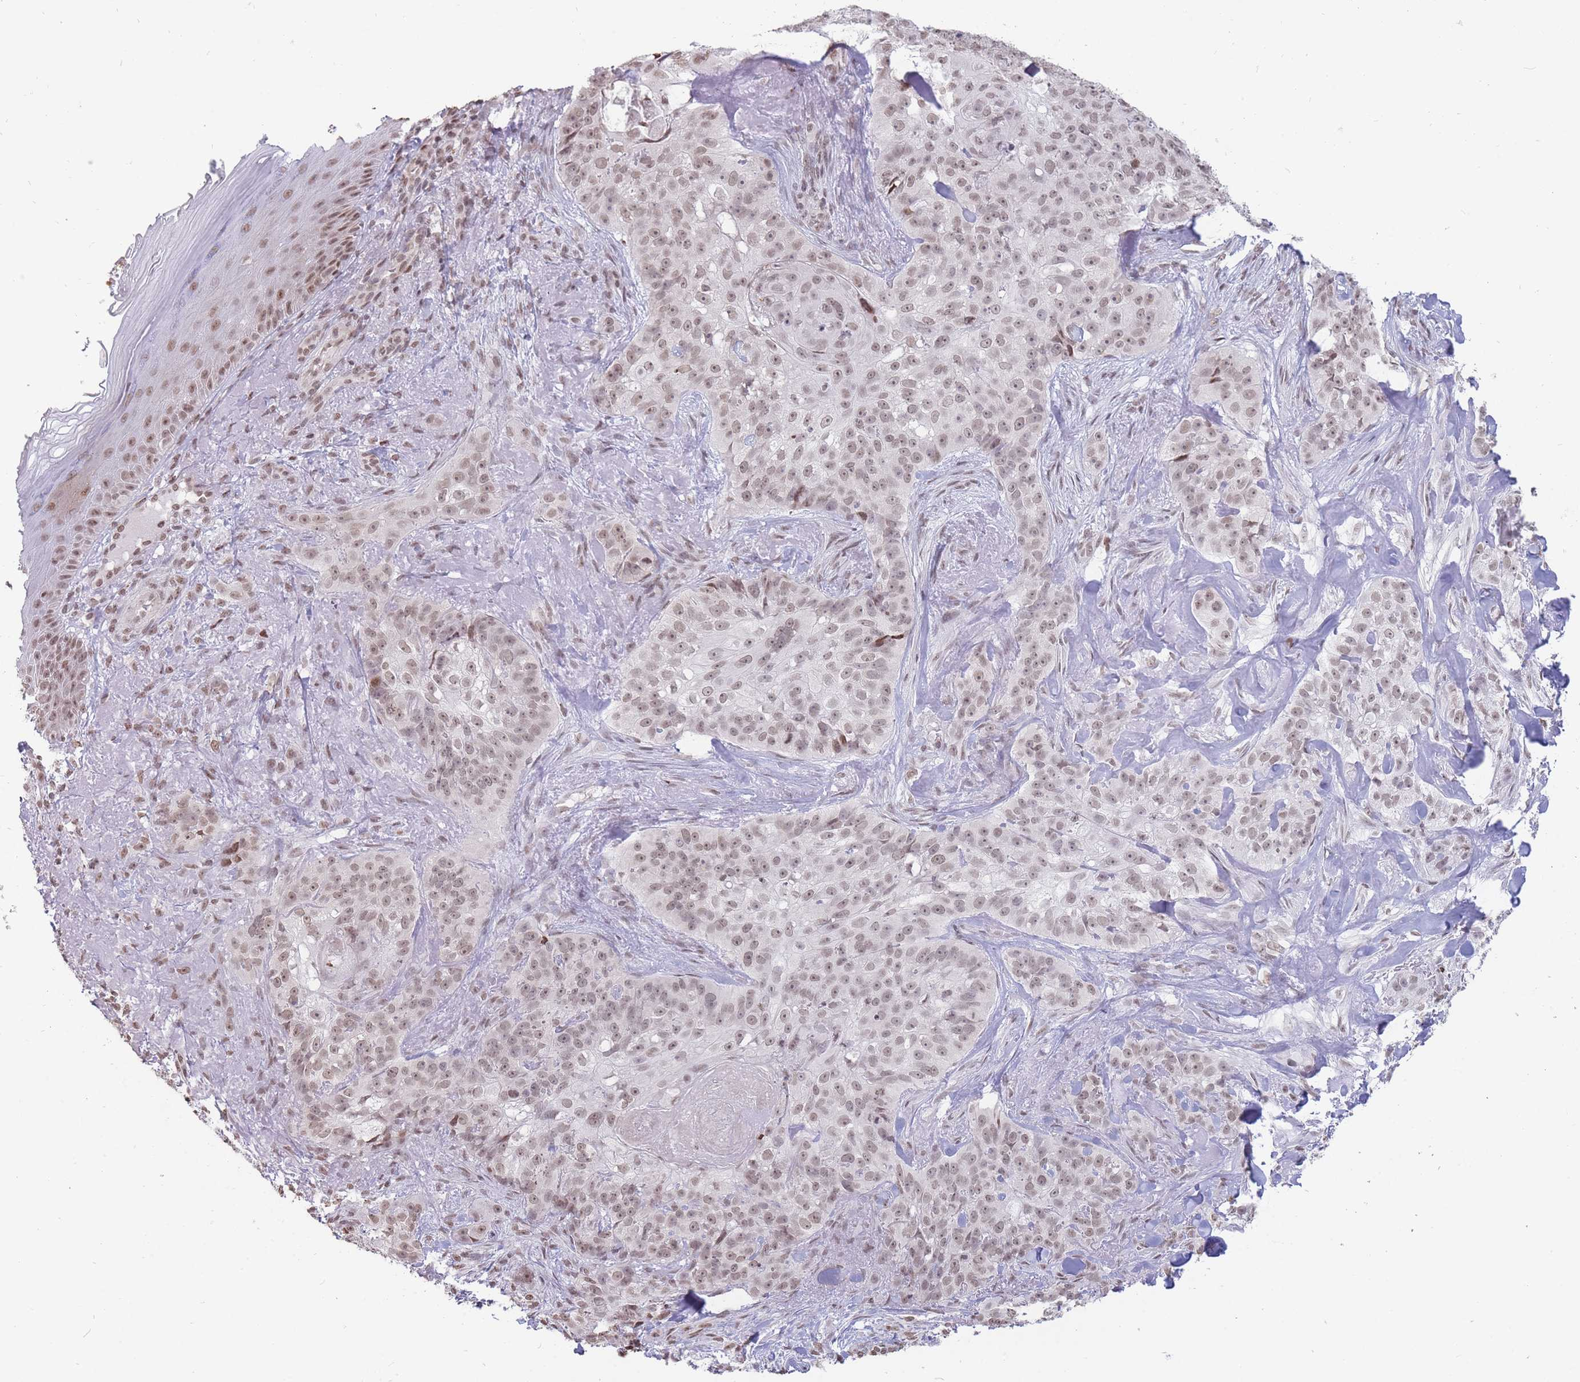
{"staining": {"intensity": "moderate", "quantity": ">75%", "location": "nuclear"}, "tissue": "skin cancer", "cell_type": "Tumor cells", "image_type": "cancer", "snomed": [{"axis": "morphology", "description": "Basal cell carcinoma"}, {"axis": "topography", "description": "Skin"}], "caption": "This photomicrograph shows immunohistochemistry (IHC) staining of human skin cancer, with medium moderate nuclear positivity in approximately >75% of tumor cells.", "gene": "SHISAL1", "patient": {"sex": "female", "age": 92}}